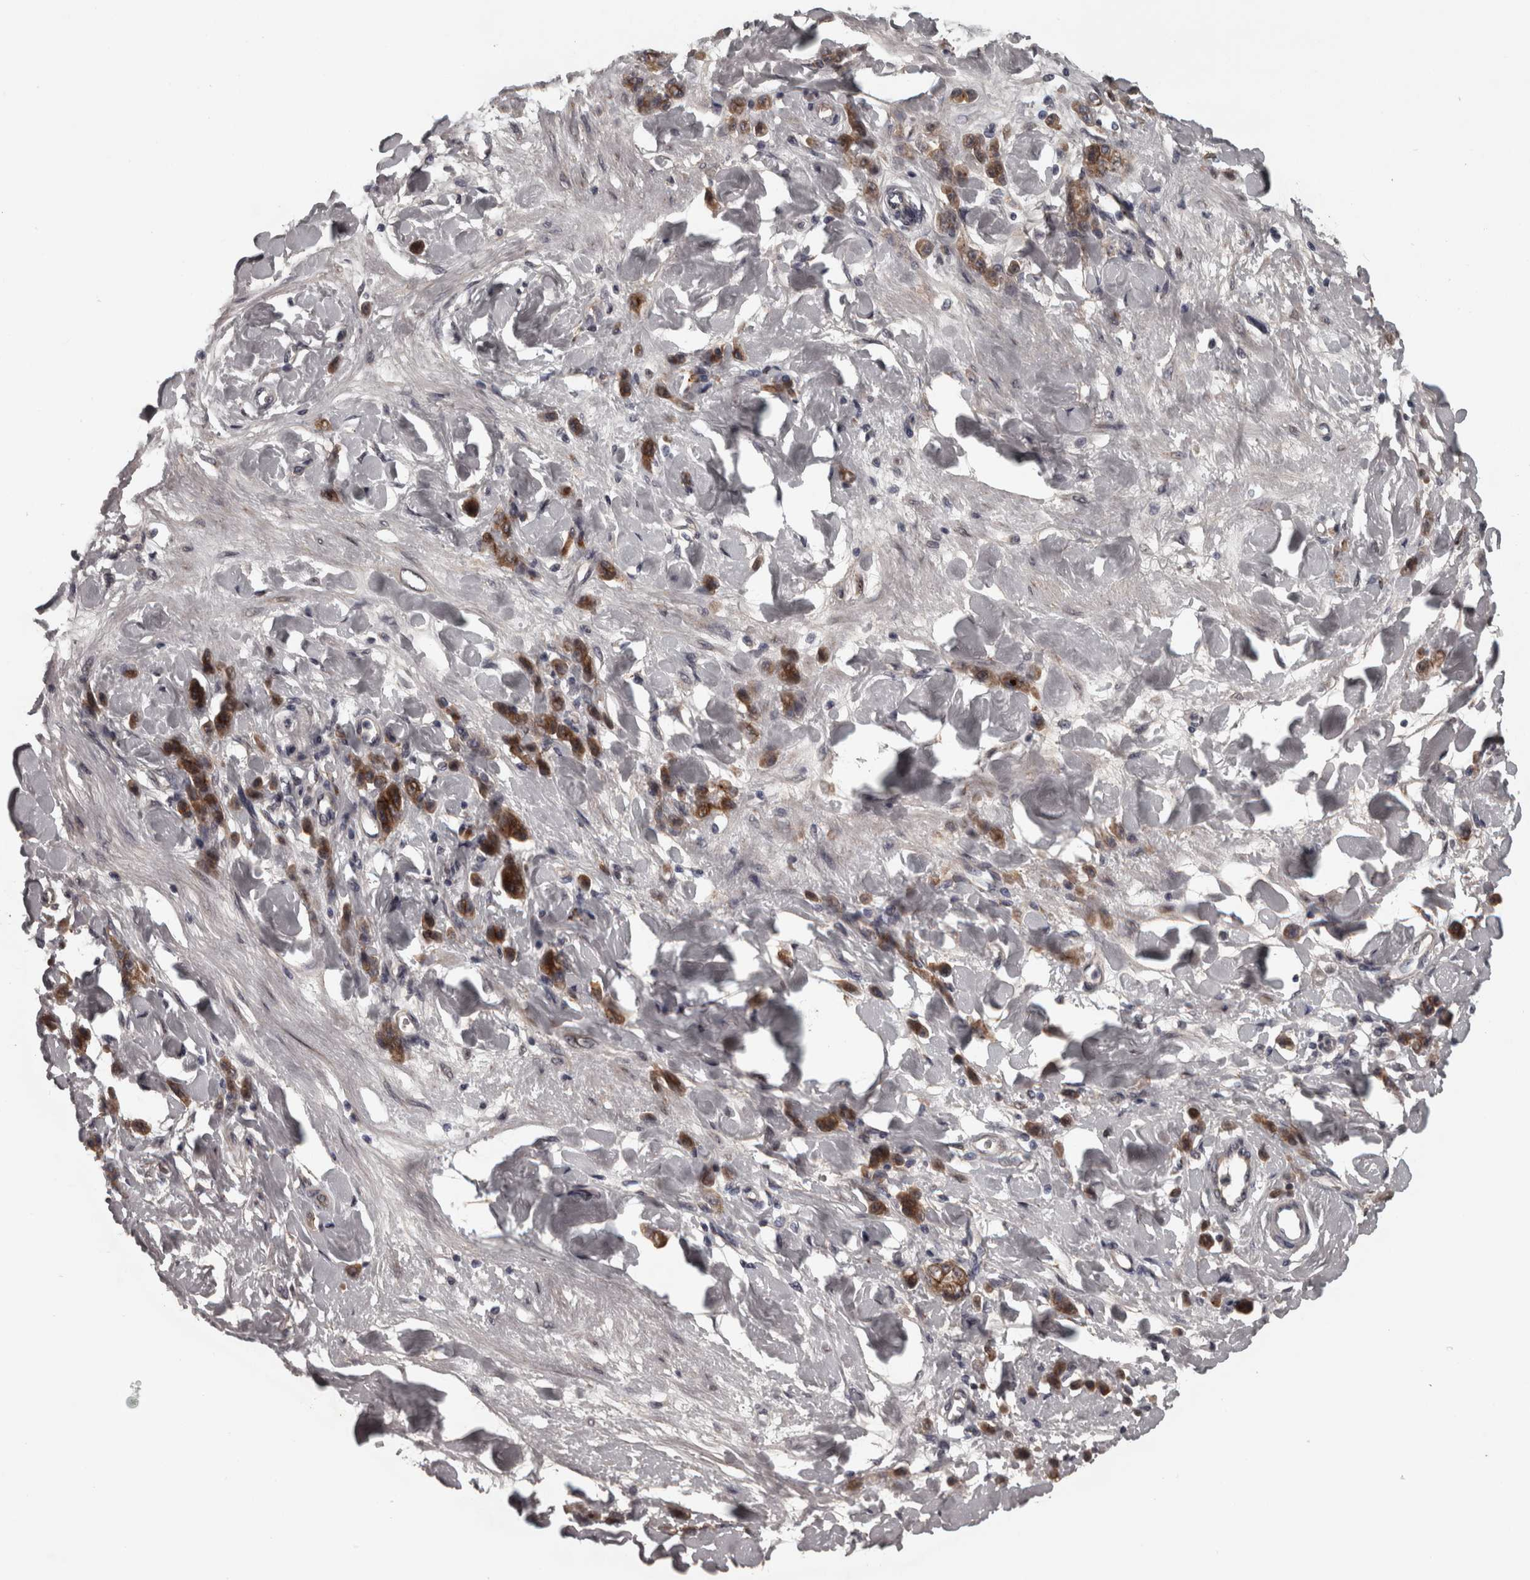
{"staining": {"intensity": "moderate", "quantity": ">75%", "location": "cytoplasmic/membranous"}, "tissue": "stomach cancer", "cell_type": "Tumor cells", "image_type": "cancer", "snomed": [{"axis": "morphology", "description": "Normal tissue, NOS"}, {"axis": "morphology", "description": "Adenocarcinoma, NOS"}, {"axis": "topography", "description": "Stomach"}], "caption": "Immunohistochemistry of stomach adenocarcinoma reveals medium levels of moderate cytoplasmic/membranous expression in approximately >75% of tumor cells. Nuclei are stained in blue.", "gene": "PCDH17", "patient": {"sex": "male", "age": 82}}